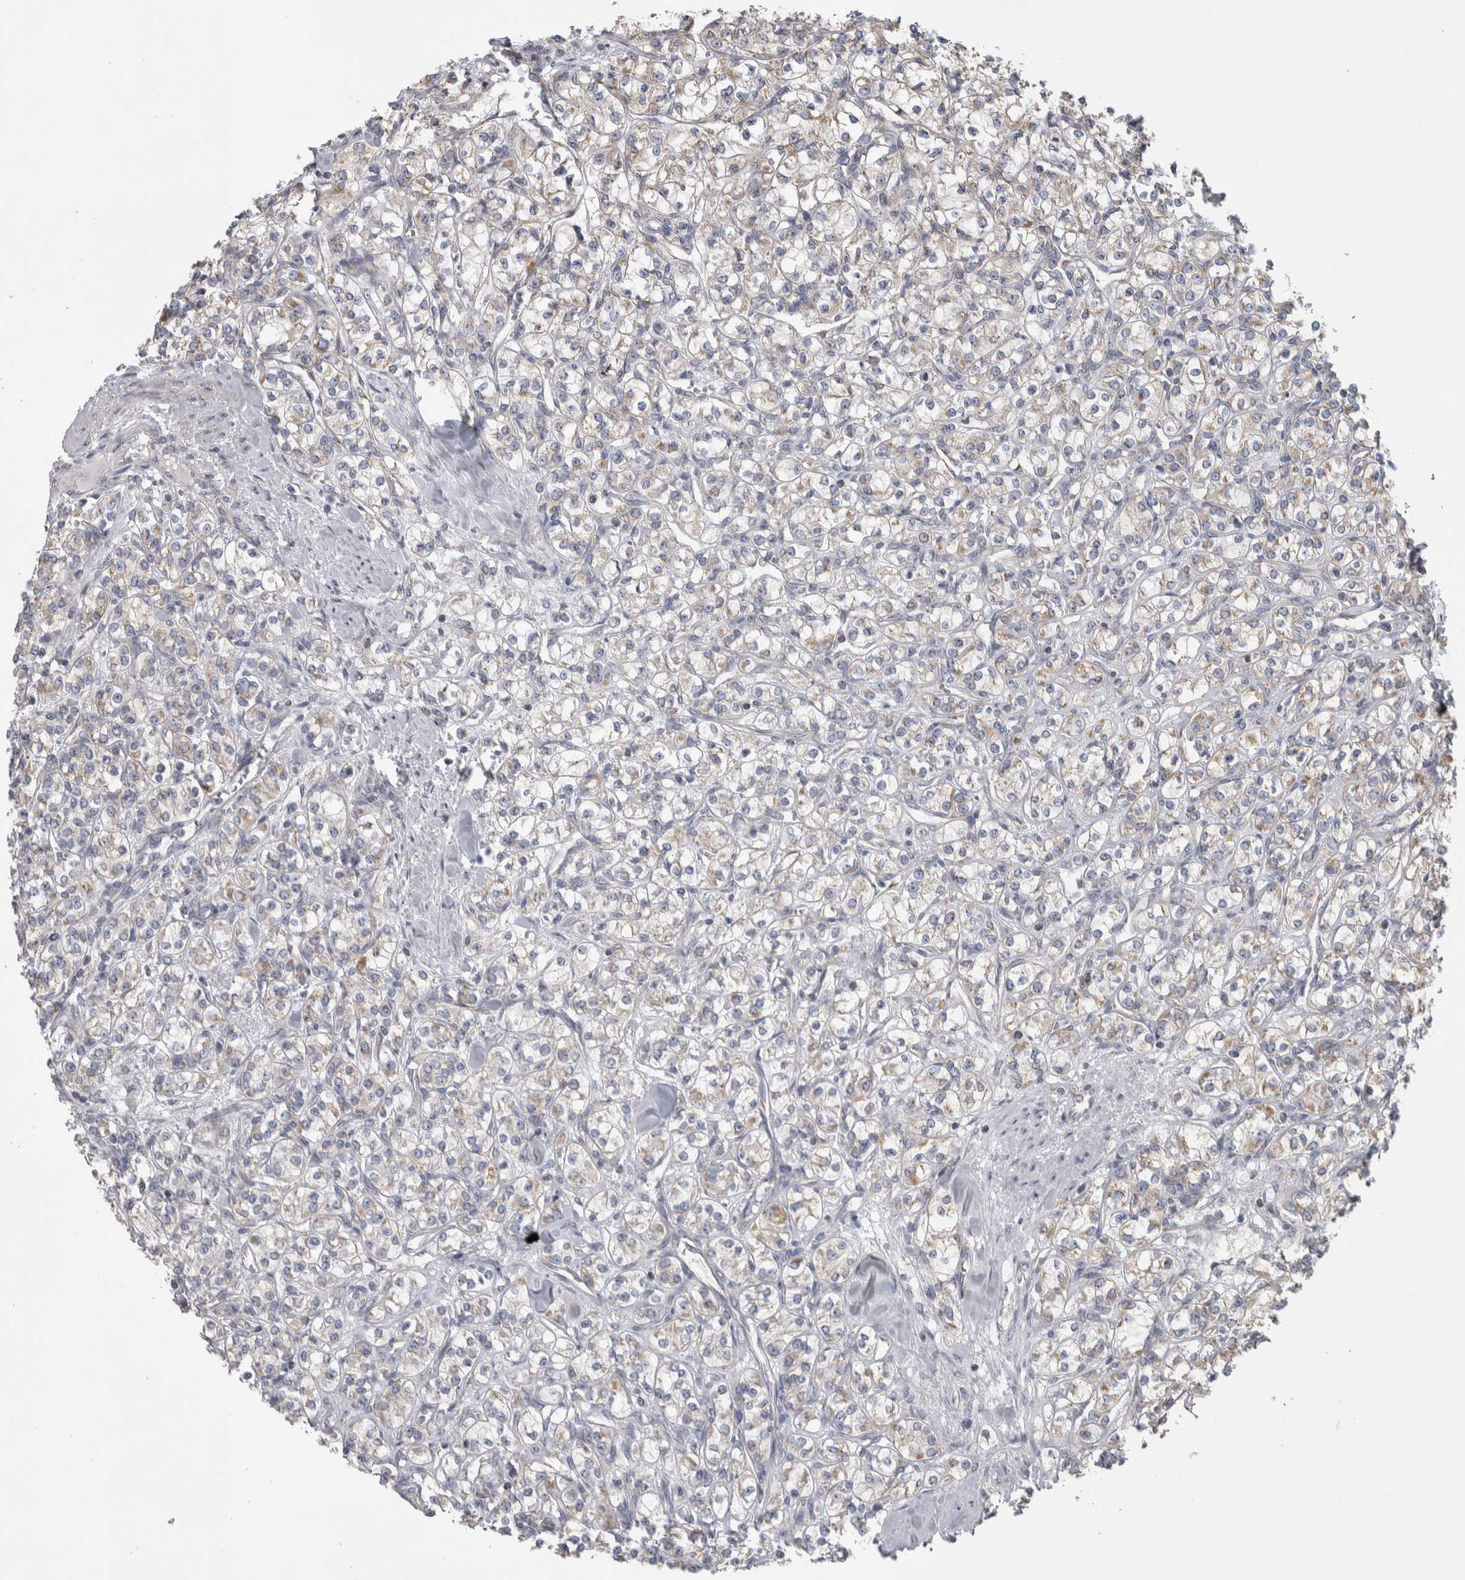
{"staining": {"intensity": "weak", "quantity": "25%-75%", "location": "cytoplasmic/membranous"}, "tissue": "renal cancer", "cell_type": "Tumor cells", "image_type": "cancer", "snomed": [{"axis": "morphology", "description": "Adenocarcinoma, NOS"}, {"axis": "topography", "description": "Kidney"}], "caption": "Protein staining reveals weak cytoplasmic/membranous expression in approximately 25%-75% of tumor cells in renal cancer.", "gene": "SCO1", "patient": {"sex": "male", "age": 77}}